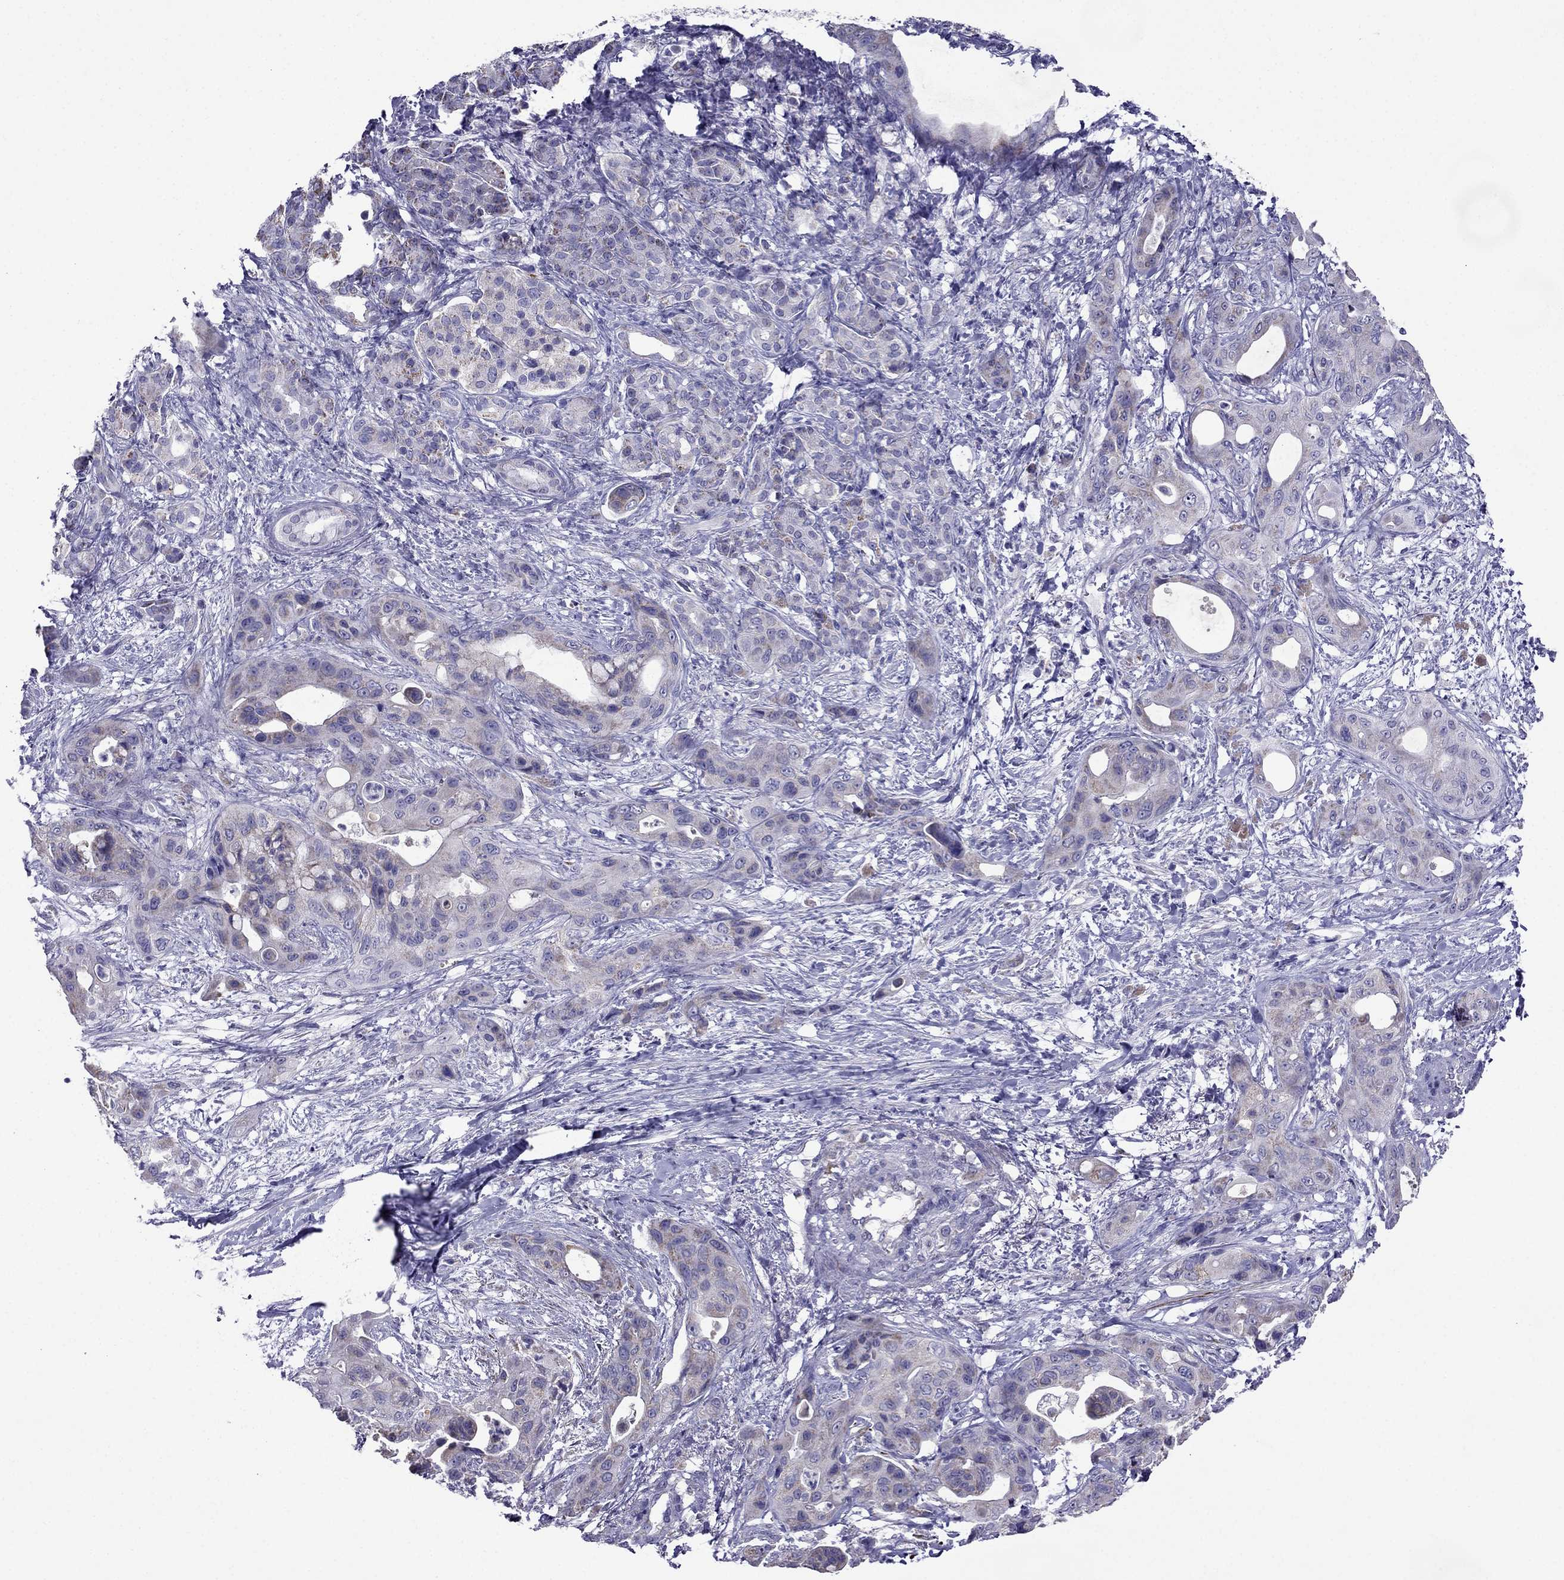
{"staining": {"intensity": "weak", "quantity": "25%-75%", "location": "cytoplasmic/membranous"}, "tissue": "pancreatic cancer", "cell_type": "Tumor cells", "image_type": "cancer", "snomed": [{"axis": "morphology", "description": "Adenocarcinoma, NOS"}, {"axis": "topography", "description": "Pancreas"}], "caption": "A brown stain highlights weak cytoplasmic/membranous staining of a protein in human adenocarcinoma (pancreatic) tumor cells.", "gene": "DSC1", "patient": {"sex": "male", "age": 71}}